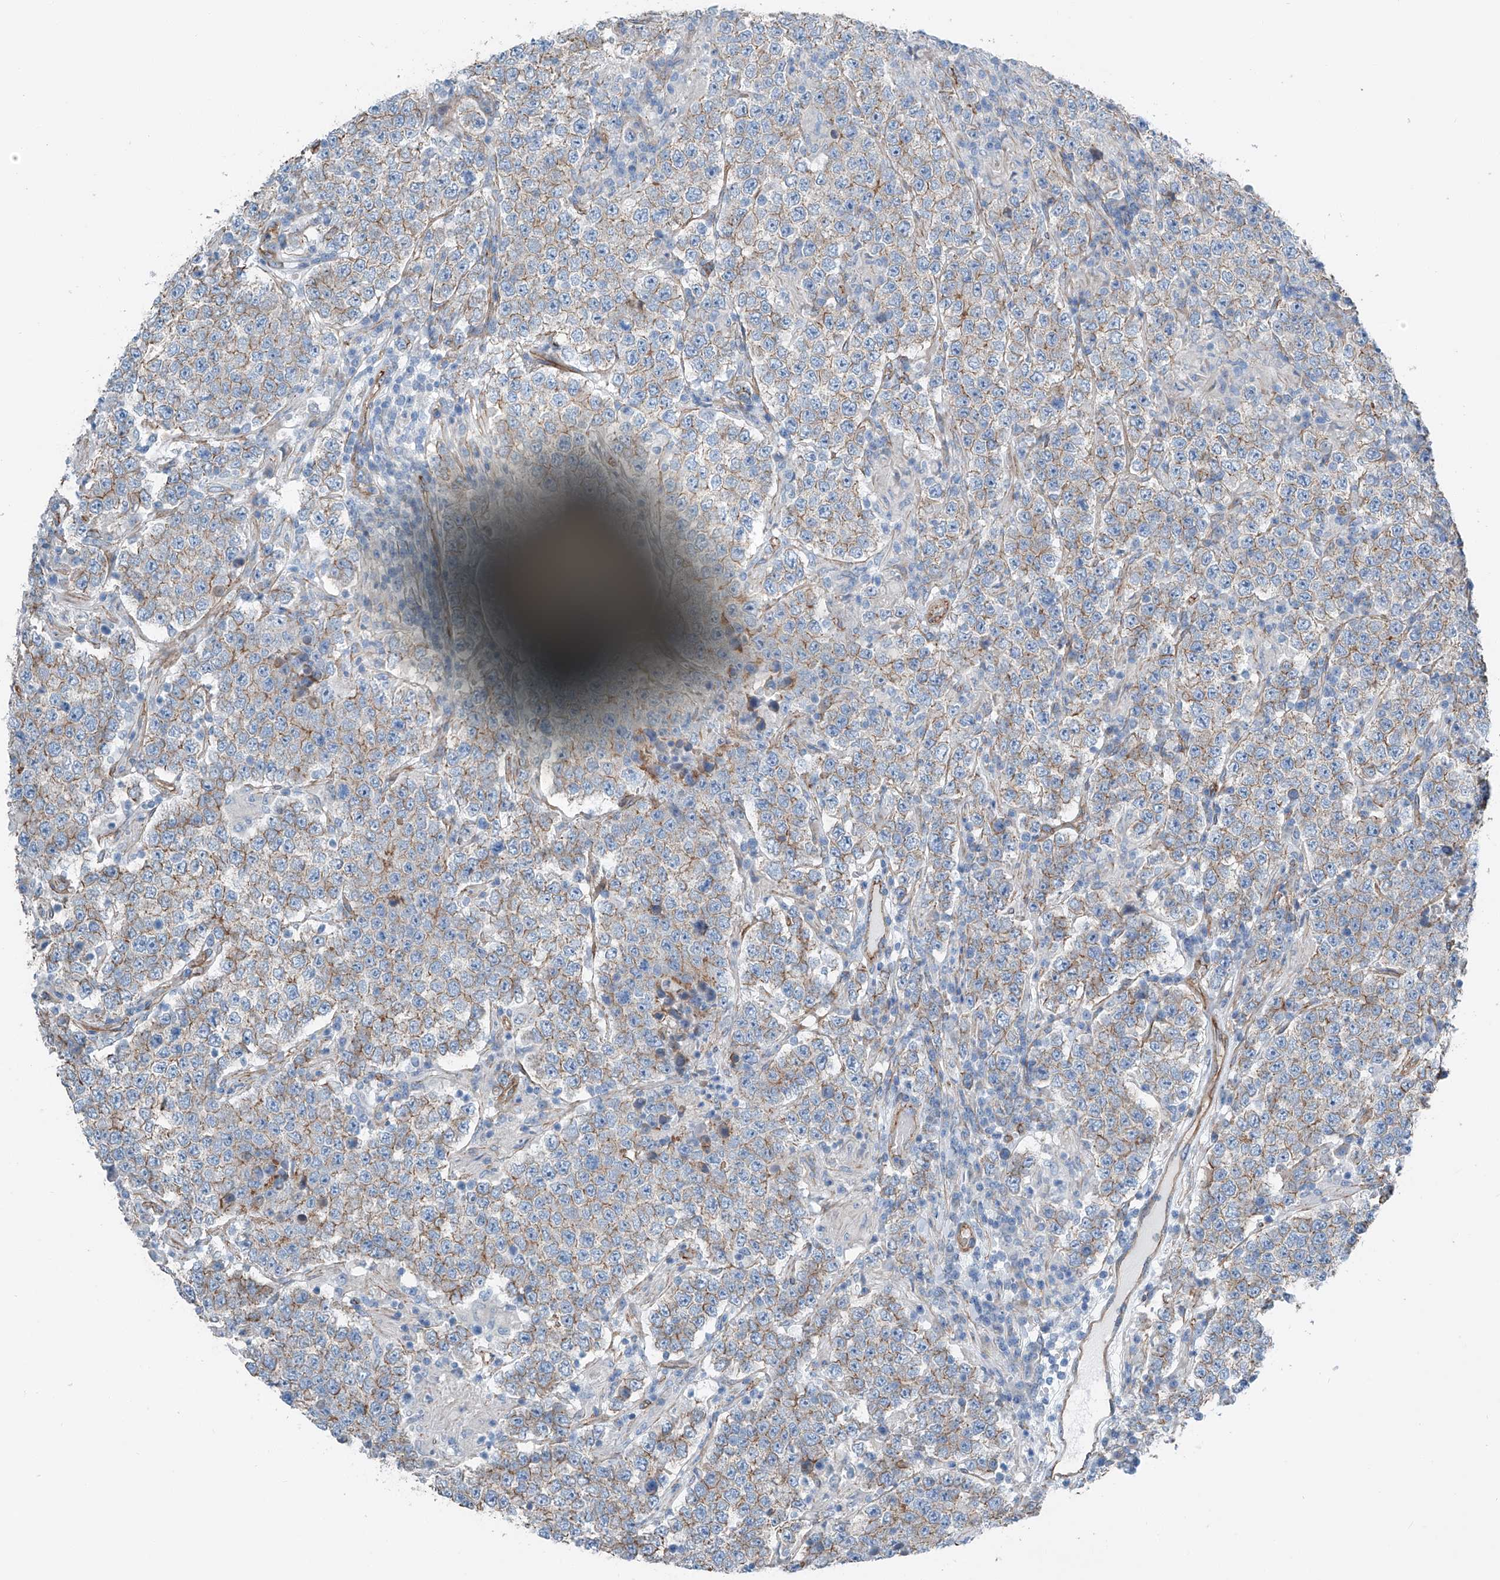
{"staining": {"intensity": "weak", "quantity": "25%-75%", "location": "cytoplasmic/membranous"}, "tissue": "testis cancer", "cell_type": "Tumor cells", "image_type": "cancer", "snomed": [{"axis": "morphology", "description": "Normal tissue, NOS"}, {"axis": "morphology", "description": "Urothelial carcinoma, High grade"}, {"axis": "morphology", "description": "Seminoma, NOS"}, {"axis": "morphology", "description": "Carcinoma, Embryonal, NOS"}, {"axis": "topography", "description": "Urinary bladder"}, {"axis": "topography", "description": "Testis"}], "caption": "There is low levels of weak cytoplasmic/membranous positivity in tumor cells of testis cancer, as demonstrated by immunohistochemical staining (brown color).", "gene": "THEMIS2", "patient": {"sex": "male", "age": 41}}